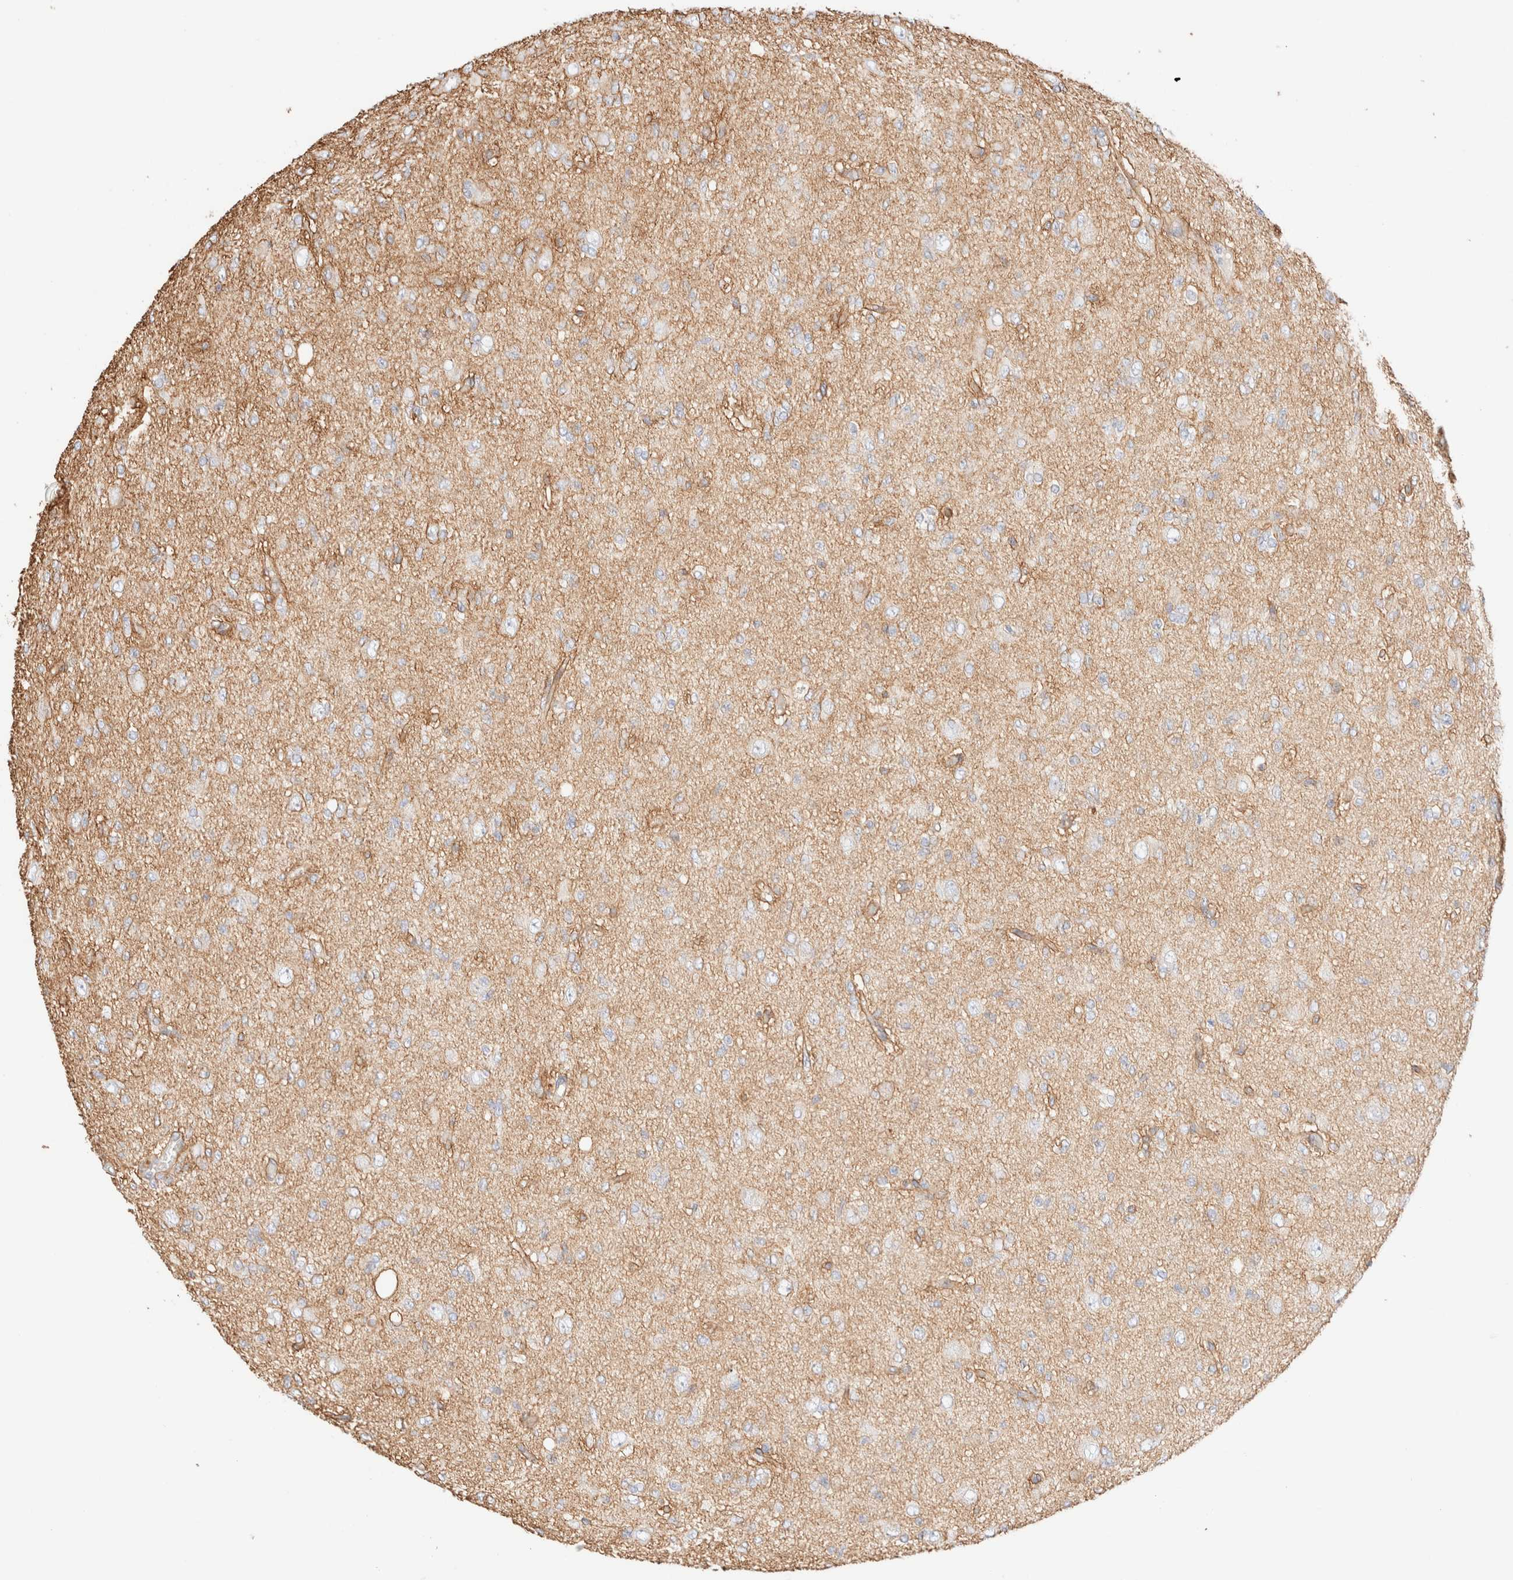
{"staining": {"intensity": "weak", "quantity": "<25%", "location": "cytoplasmic/membranous"}, "tissue": "glioma", "cell_type": "Tumor cells", "image_type": "cancer", "snomed": [{"axis": "morphology", "description": "Glioma, malignant, High grade"}, {"axis": "topography", "description": "Brain"}], "caption": "Human glioma stained for a protein using IHC exhibits no staining in tumor cells.", "gene": "NIBAN2", "patient": {"sex": "female", "age": 59}}